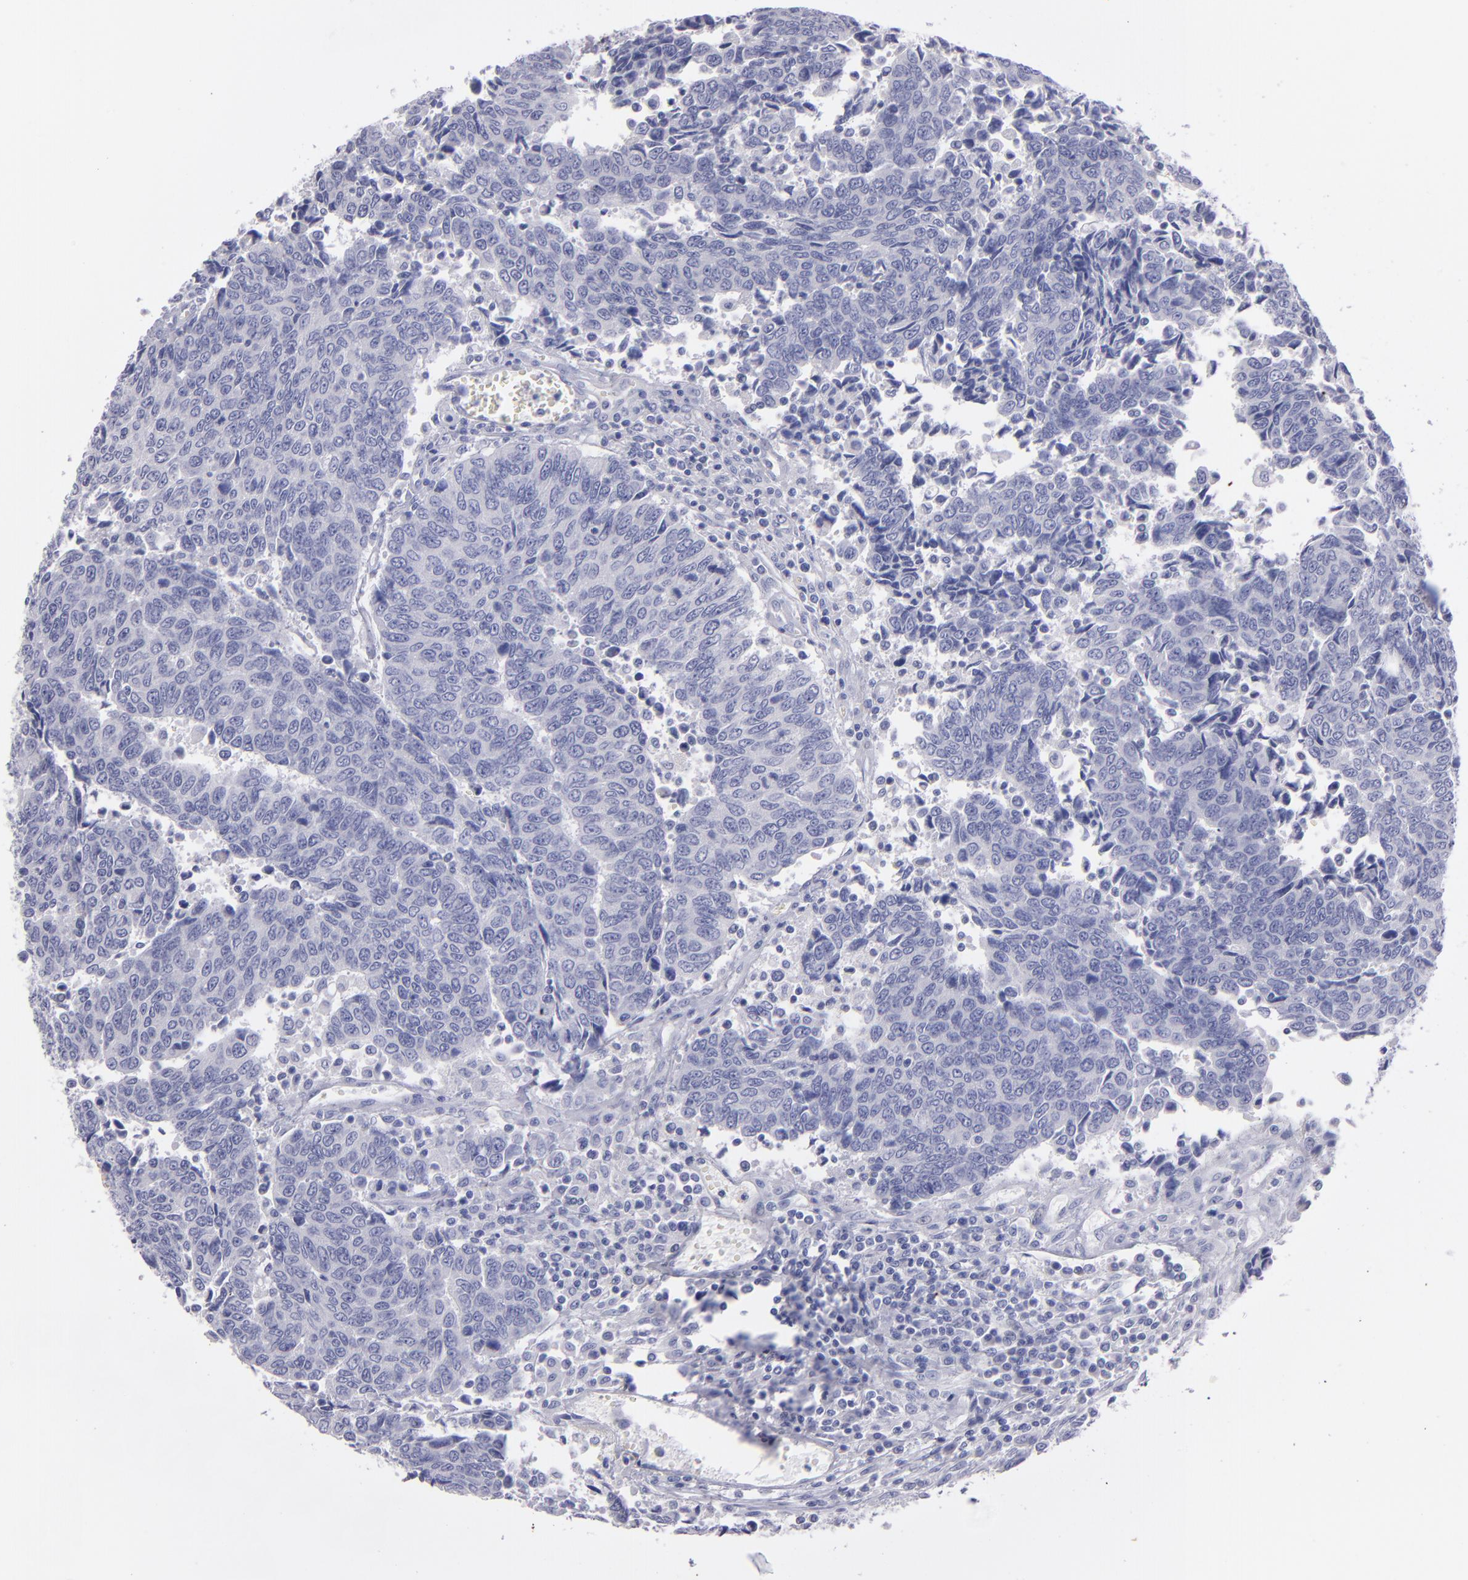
{"staining": {"intensity": "negative", "quantity": "none", "location": "none"}, "tissue": "urothelial cancer", "cell_type": "Tumor cells", "image_type": "cancer", "snomed": [{"axis": "morphology", "description": "Urothelial carcinoma, High grade"}, {"axis": "topography", "description": "Urinary bladder"}], "caption": "Immunohistochemistry micrograph of neoplastic tissue: human urothelial cancer stained with DAB displays no significant protein staining in tumor cells.", "gene": "SNAP25", "patient": {"sex": "male", "age": 86}}